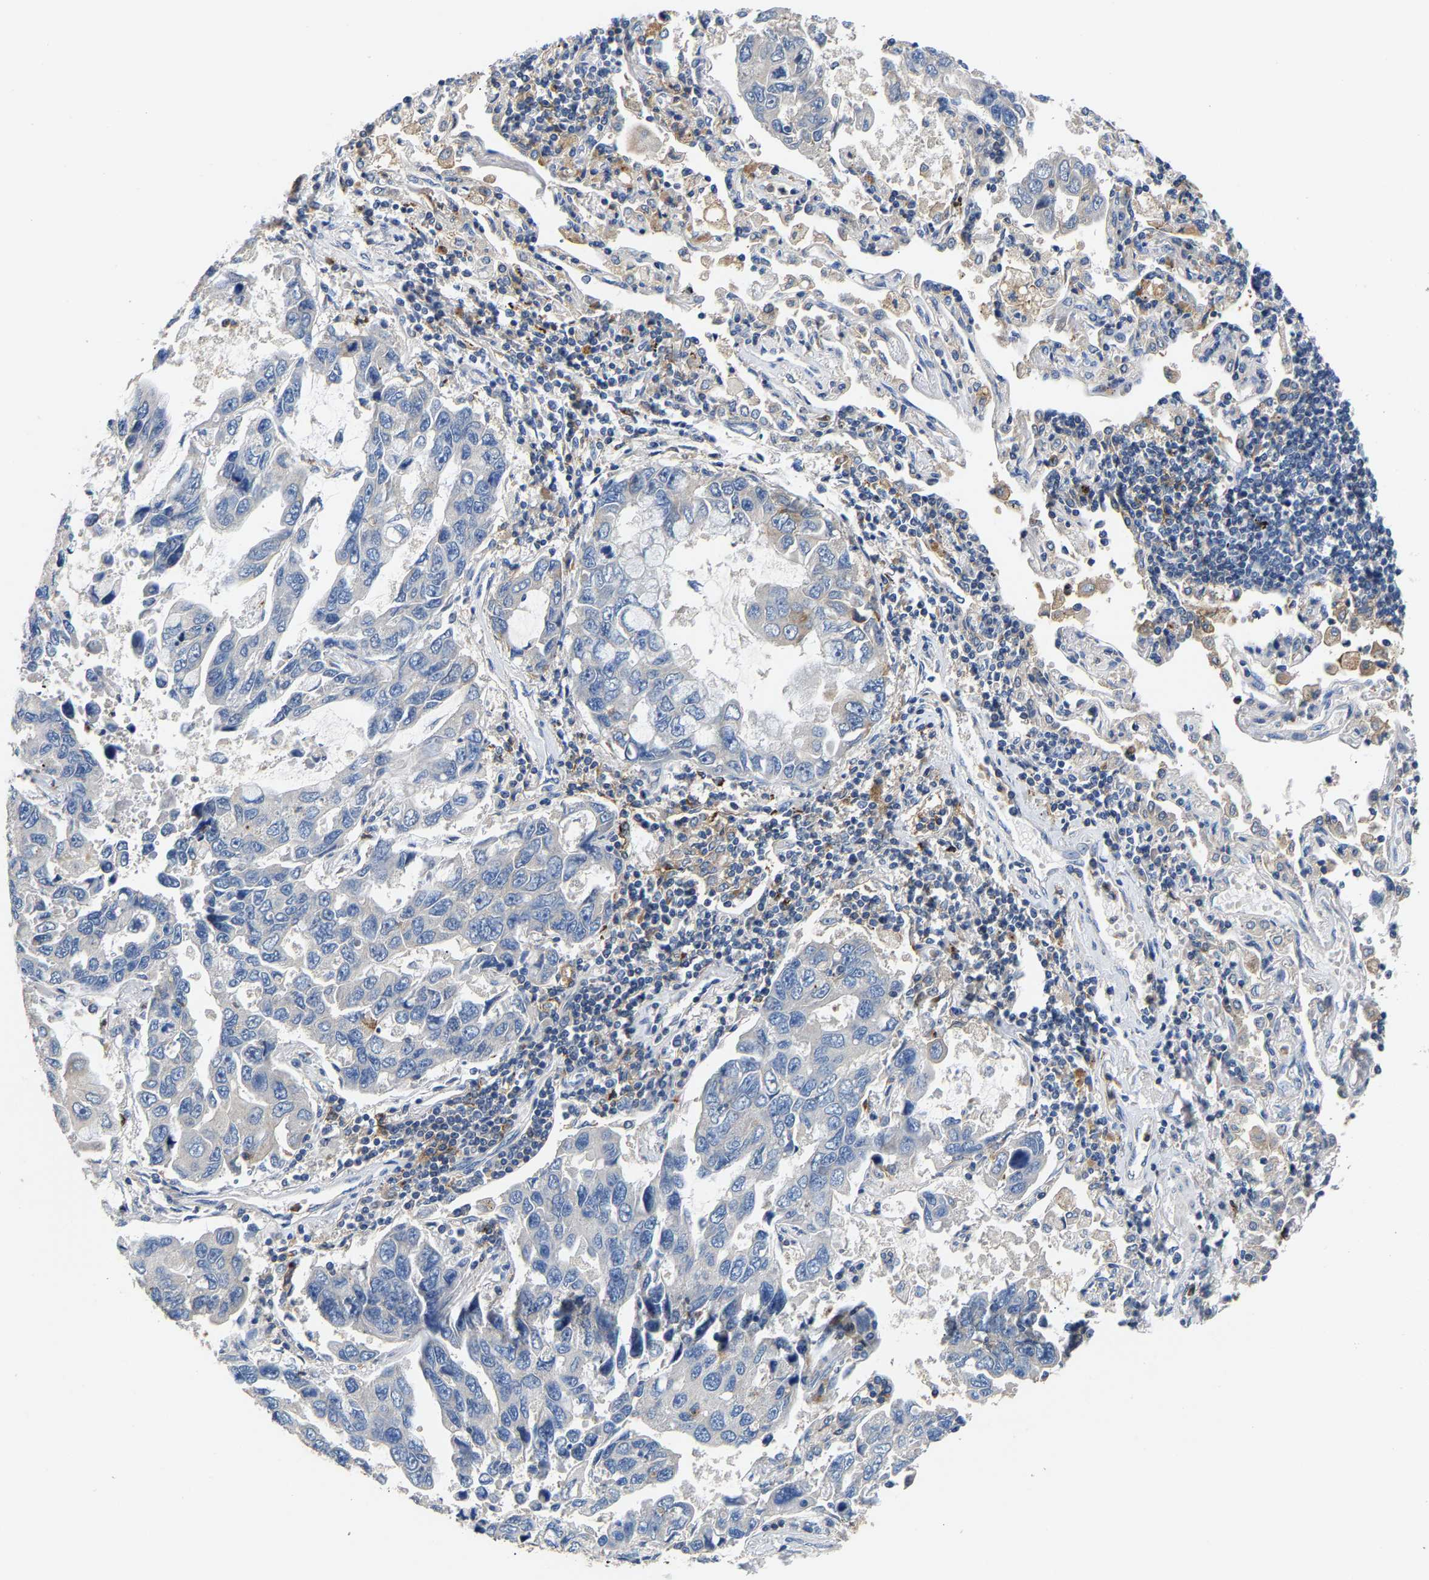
{"staining": {"intensity": "negative", "quantity": "none", "location": "none"}, "tissue": "lung cancer", "cell_type": "Tumor cells", "image_type": "cancer", "snomed": [{"axis": "morphology", "description": "Adenocarcinoma, NOS"}, {"axis": "topography", "description": "Lung"}], "caption": "Immunohistochemistry image of human lung cancer (adenocarcinoma) stained for a protein (brown), which displays no expression in tumor cells.", "gene": "CCDC171", "patient": {"sex": "male", "age": 64}}